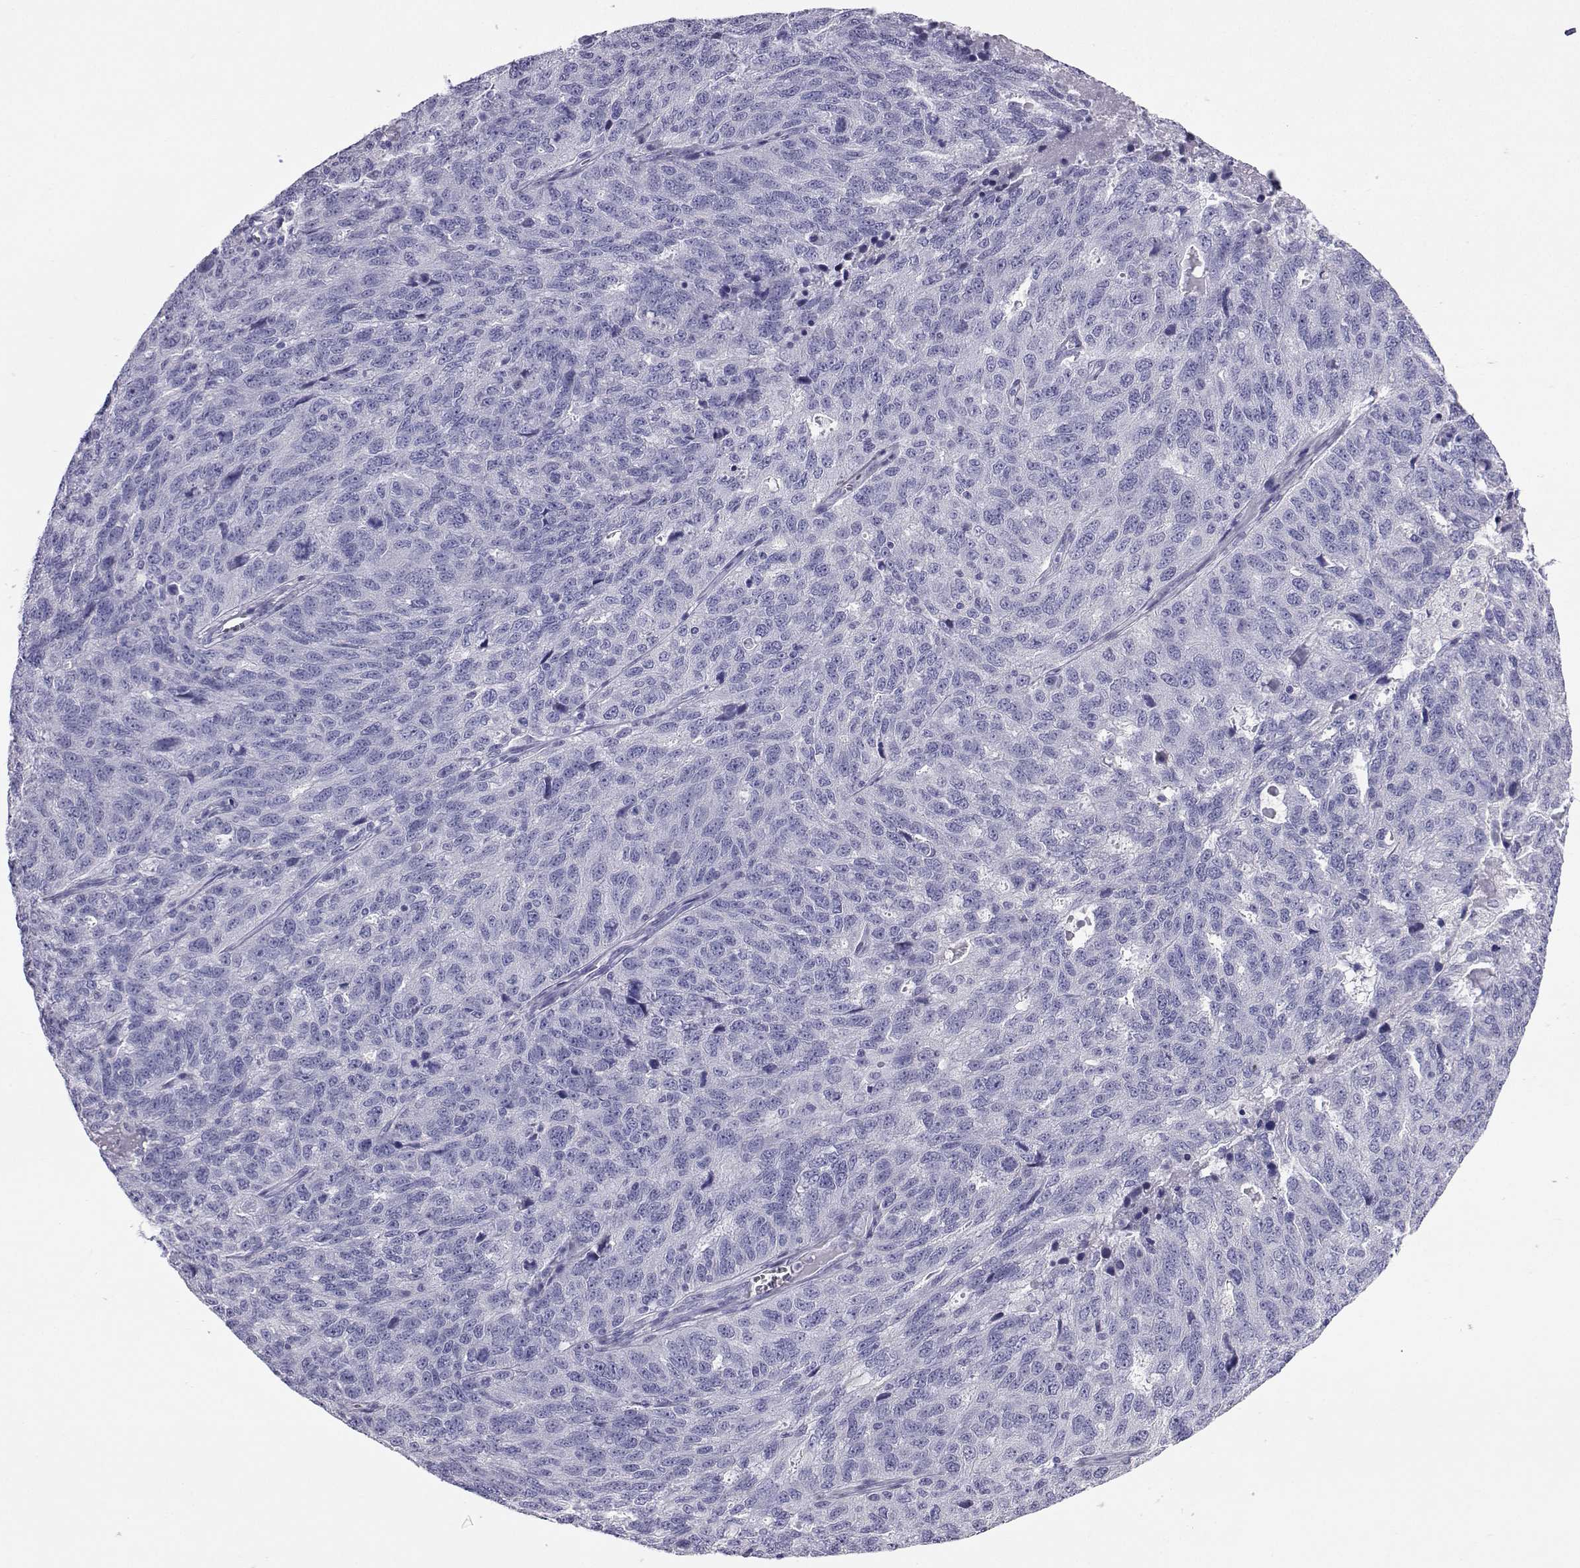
{"staining": {"intensity": "negative", "quantity": "none", "location": "none"}, "tissue": "ovarian cancer", "cell_type": "Tumor cells", "image_type": "cancer", "snomed": [{"axis": "morphology", "description": "Cystadenocarcinoma, serous, NOS"}, {"axis": "topography", "description": "Ovary"}], "caption": "Tumor cells show no significant positivity in ovarian cancer (serous cystadenocarcinoma).", "gene": "PLIN4", "patient": {"sex": "female", "age": 71}}